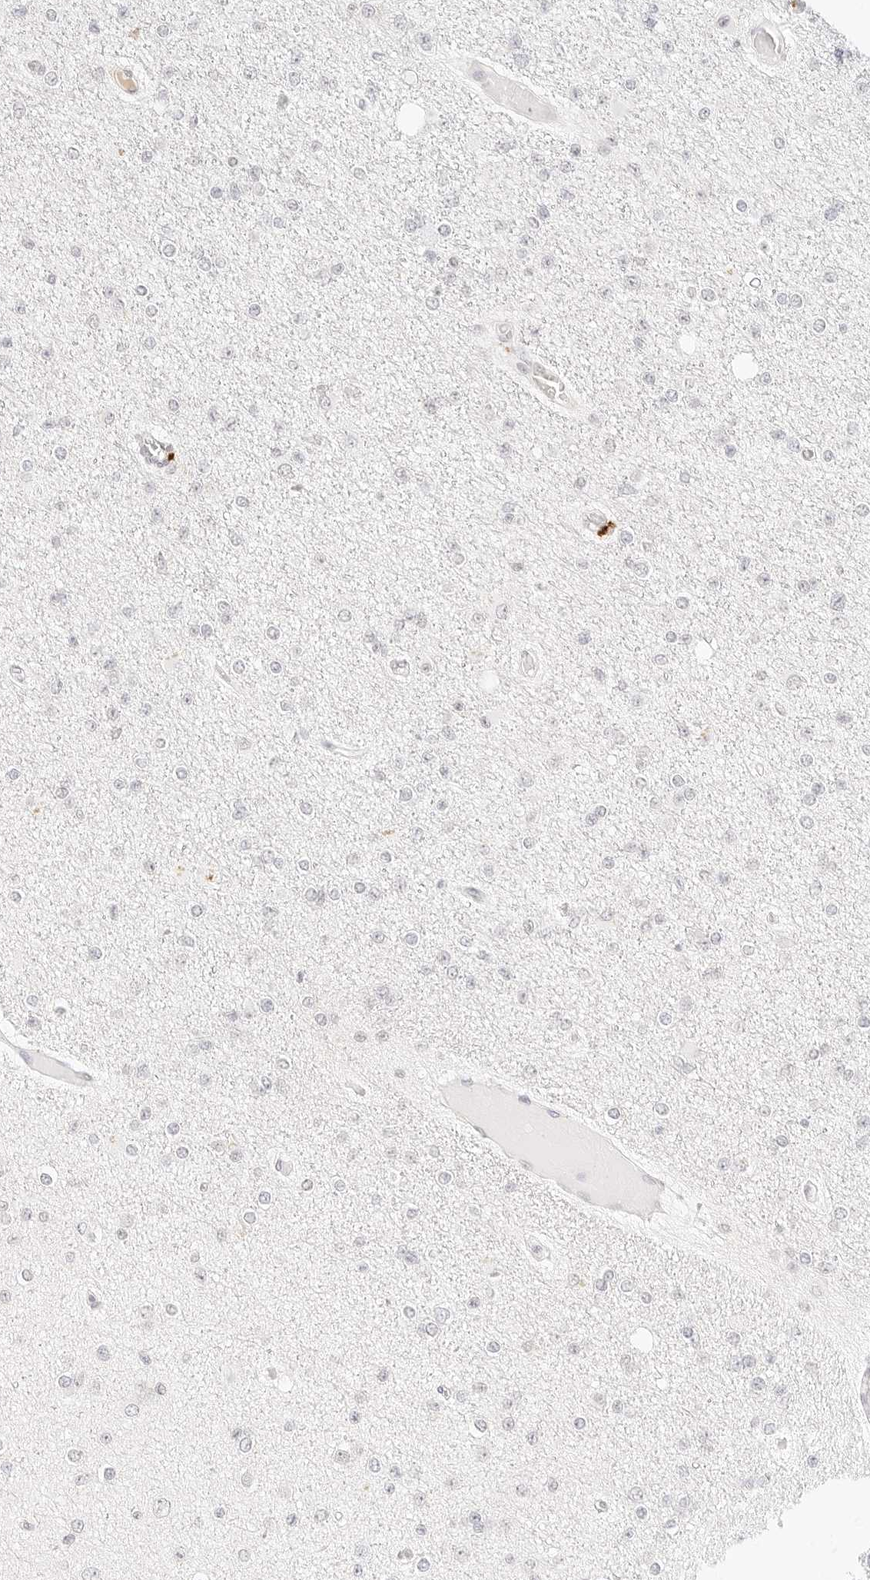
{"staining": {"intensity": "negative", "quantity": "none", "location": "none"}, "tissue": "glioma", "cell_type": "Tumor cells", "image_type": "cancer", "snomed": [{"axis": "morphology", "description": "Glioma, malignant, Low grade"}, {"axis": "topography", "description": "Brain"}], "caption": "This is an immunohistochemistry (IHC) histopathology image of human glioma. There is no expression in tumor cells.", "gene": "XKR4", "patient": {"sex": "female", "age": 22}}